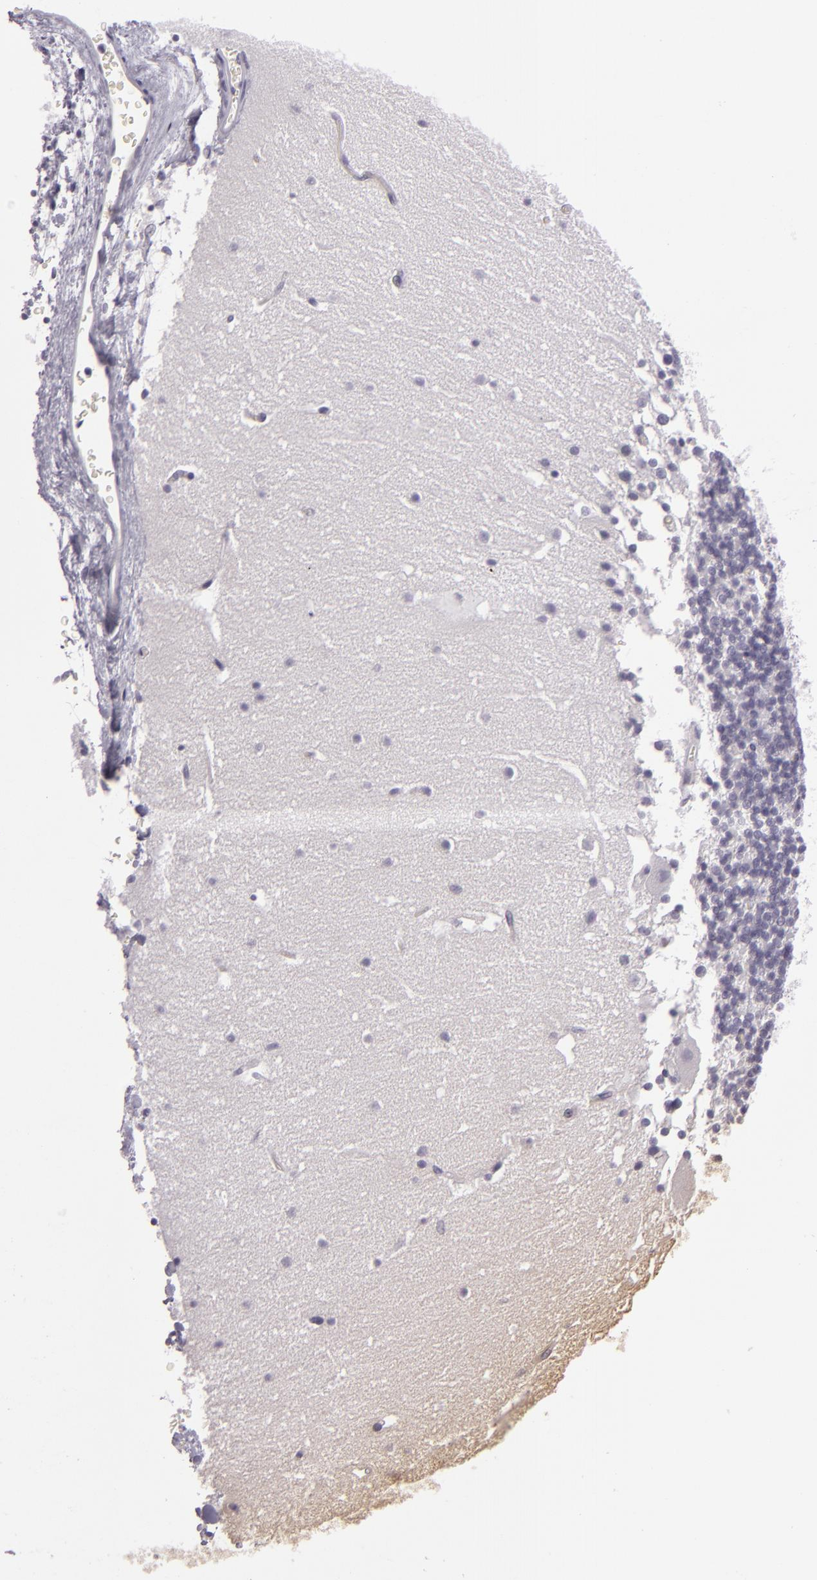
{"staining": {"intensity": "negative", "quantity": "none", "location": "none"}, "tissue": "cerebellum", "cell_type": "Cells in granular layer", "image_type": "normal", "snomed": [{"axis": "morphology", "description": "Normal tissue, NOS"}, {"axis": "topography", "description": "Cerebellum"}], "caption": "Human cerebellum stained for a protein using immunohistochemistry (IHC) shows no staining in cells in granular layer.", "gene": "EGFL6", "patient": {"sex": "female", "age": 19}}